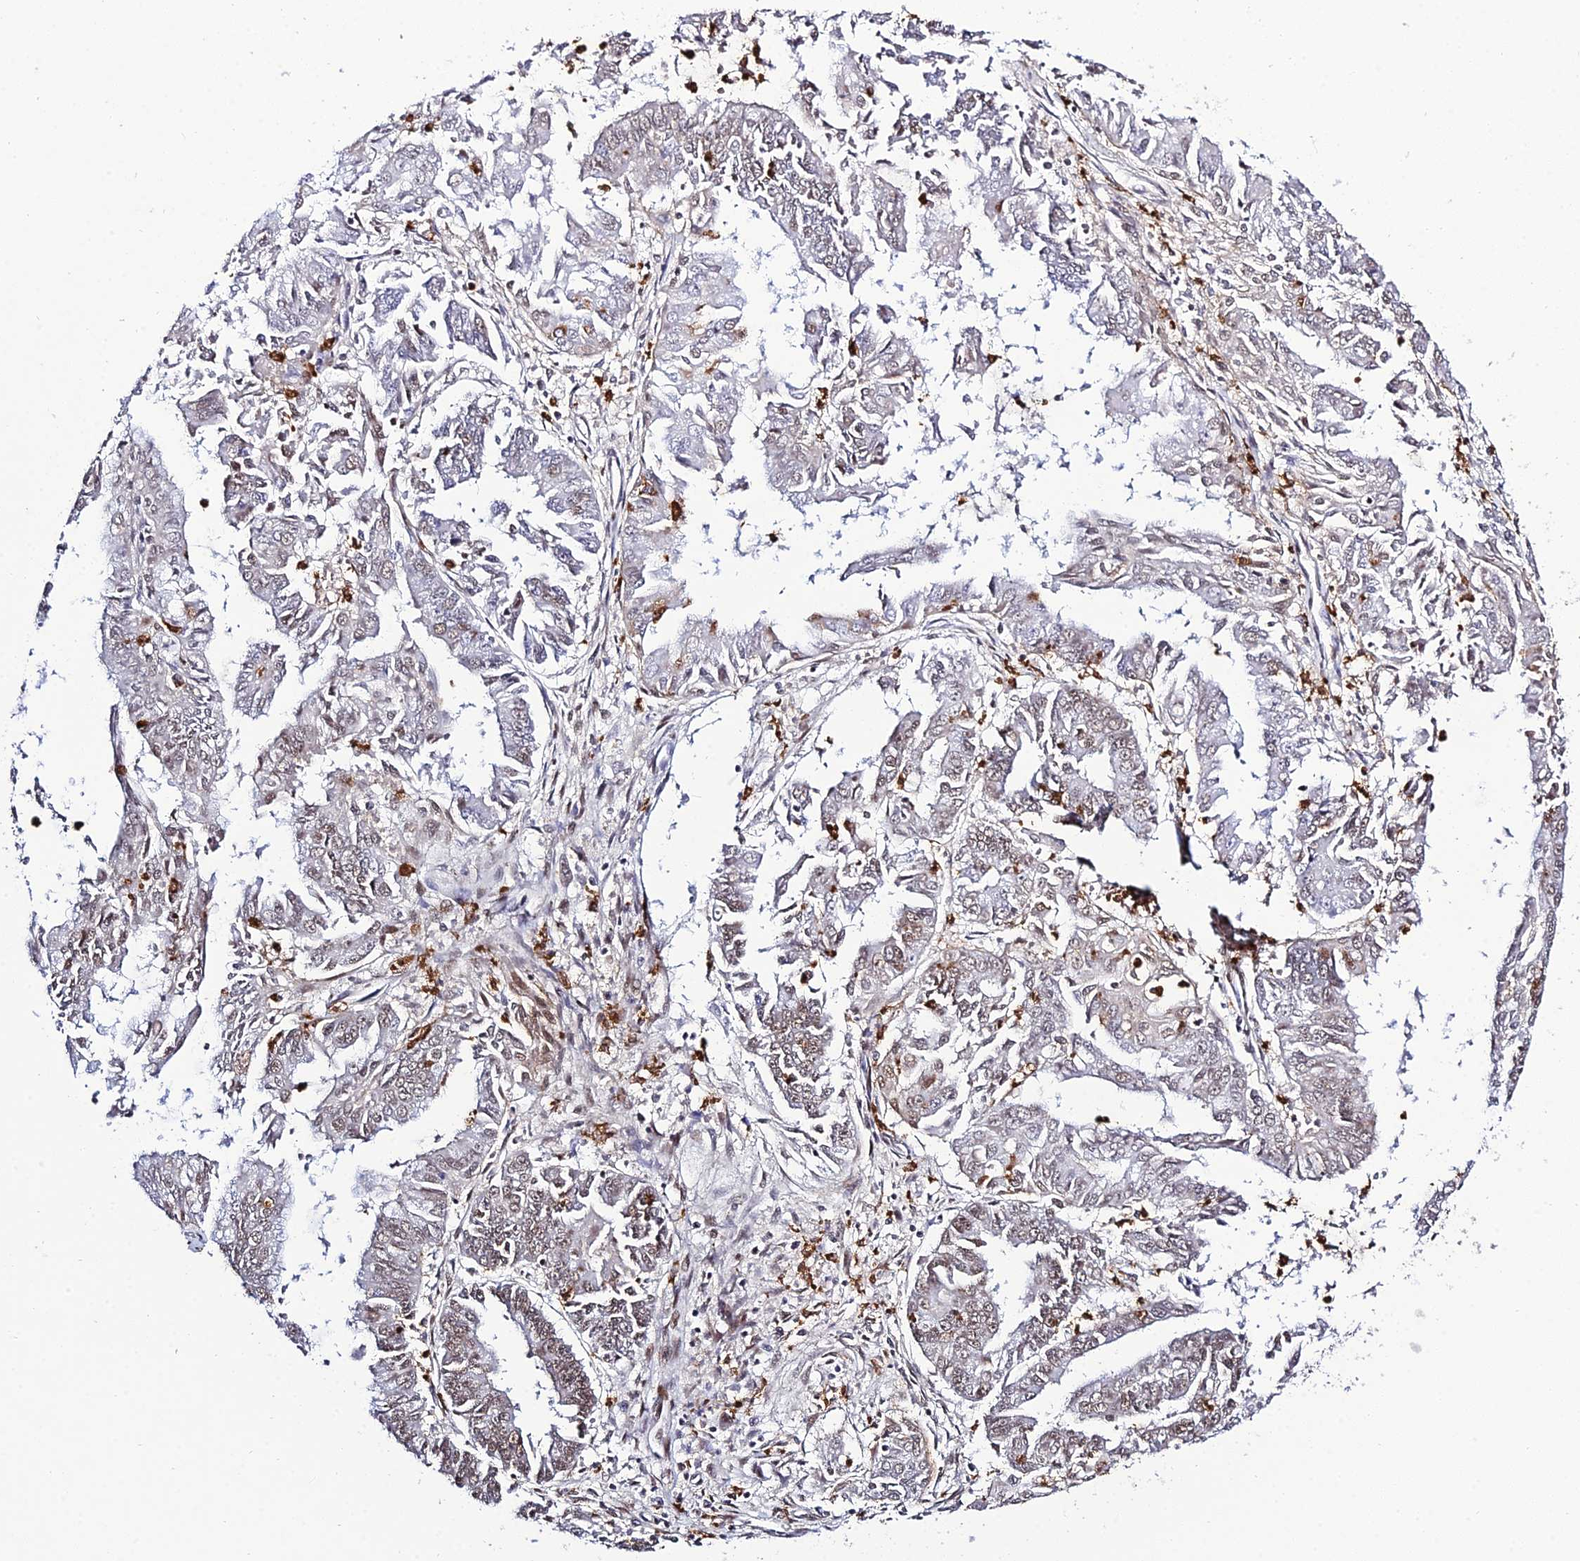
{"staining": {"intensity": "moderate", "quantity": "<25%", "location": "nuclear"}, "tissue": "endometrial cancer", "cell_type": "Tumor cells", "image_type": "cancer", "snomed": [{"axis": "morphology", "description": "Adenocarcinoma, NOS"}, {"axis": "topography", "description": "Endometrium"}], "caption": "A brown stain shows moderate nuclear positivity of a protein in endometrial adenocarcinoma tumor cells. Ihc stains the protein in brown and the nuclei are stained blue.", "gene": "SYT15", "patient": {"sex": "female", "age": 73}}